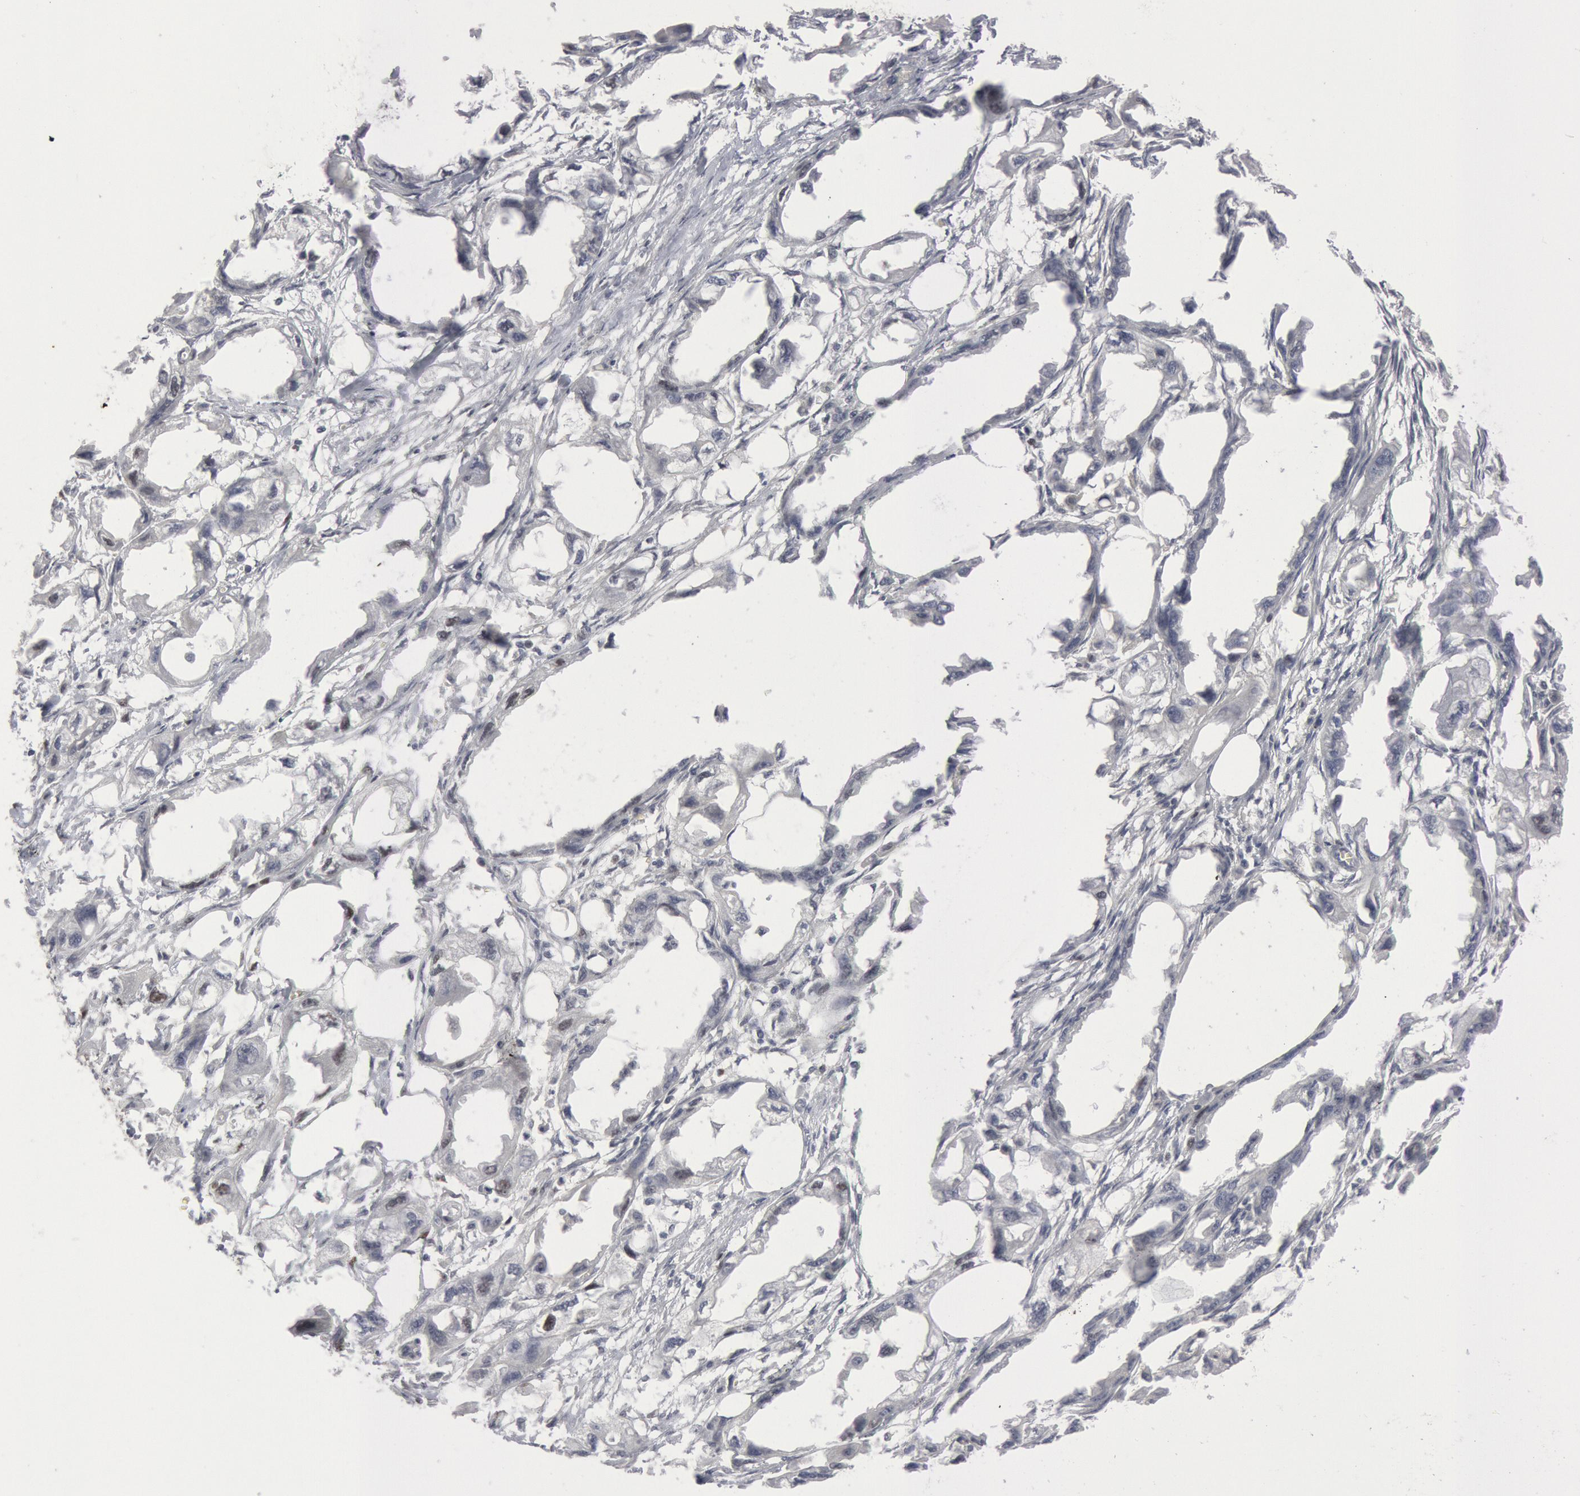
{"staining": {"intensity": "negative", "quantity": "none", "location": "none"}, "tissue": "endometrial cancer", "cell_type": "Tumor cells", "image_type": "cancer", "snomed": [{"axis": "morphology", "description": "Adenocarcinoma, NOS"}, {"axis": "topography", "description": "Endometrium"}], "caption": "This is an immunohistochemistry (IHC) photomicrograph of endometrial adenocarcinoma. There is no staining in tumor cells.", "gene": "WDHD1", "patient": {"sex": "female", "age": 67}}